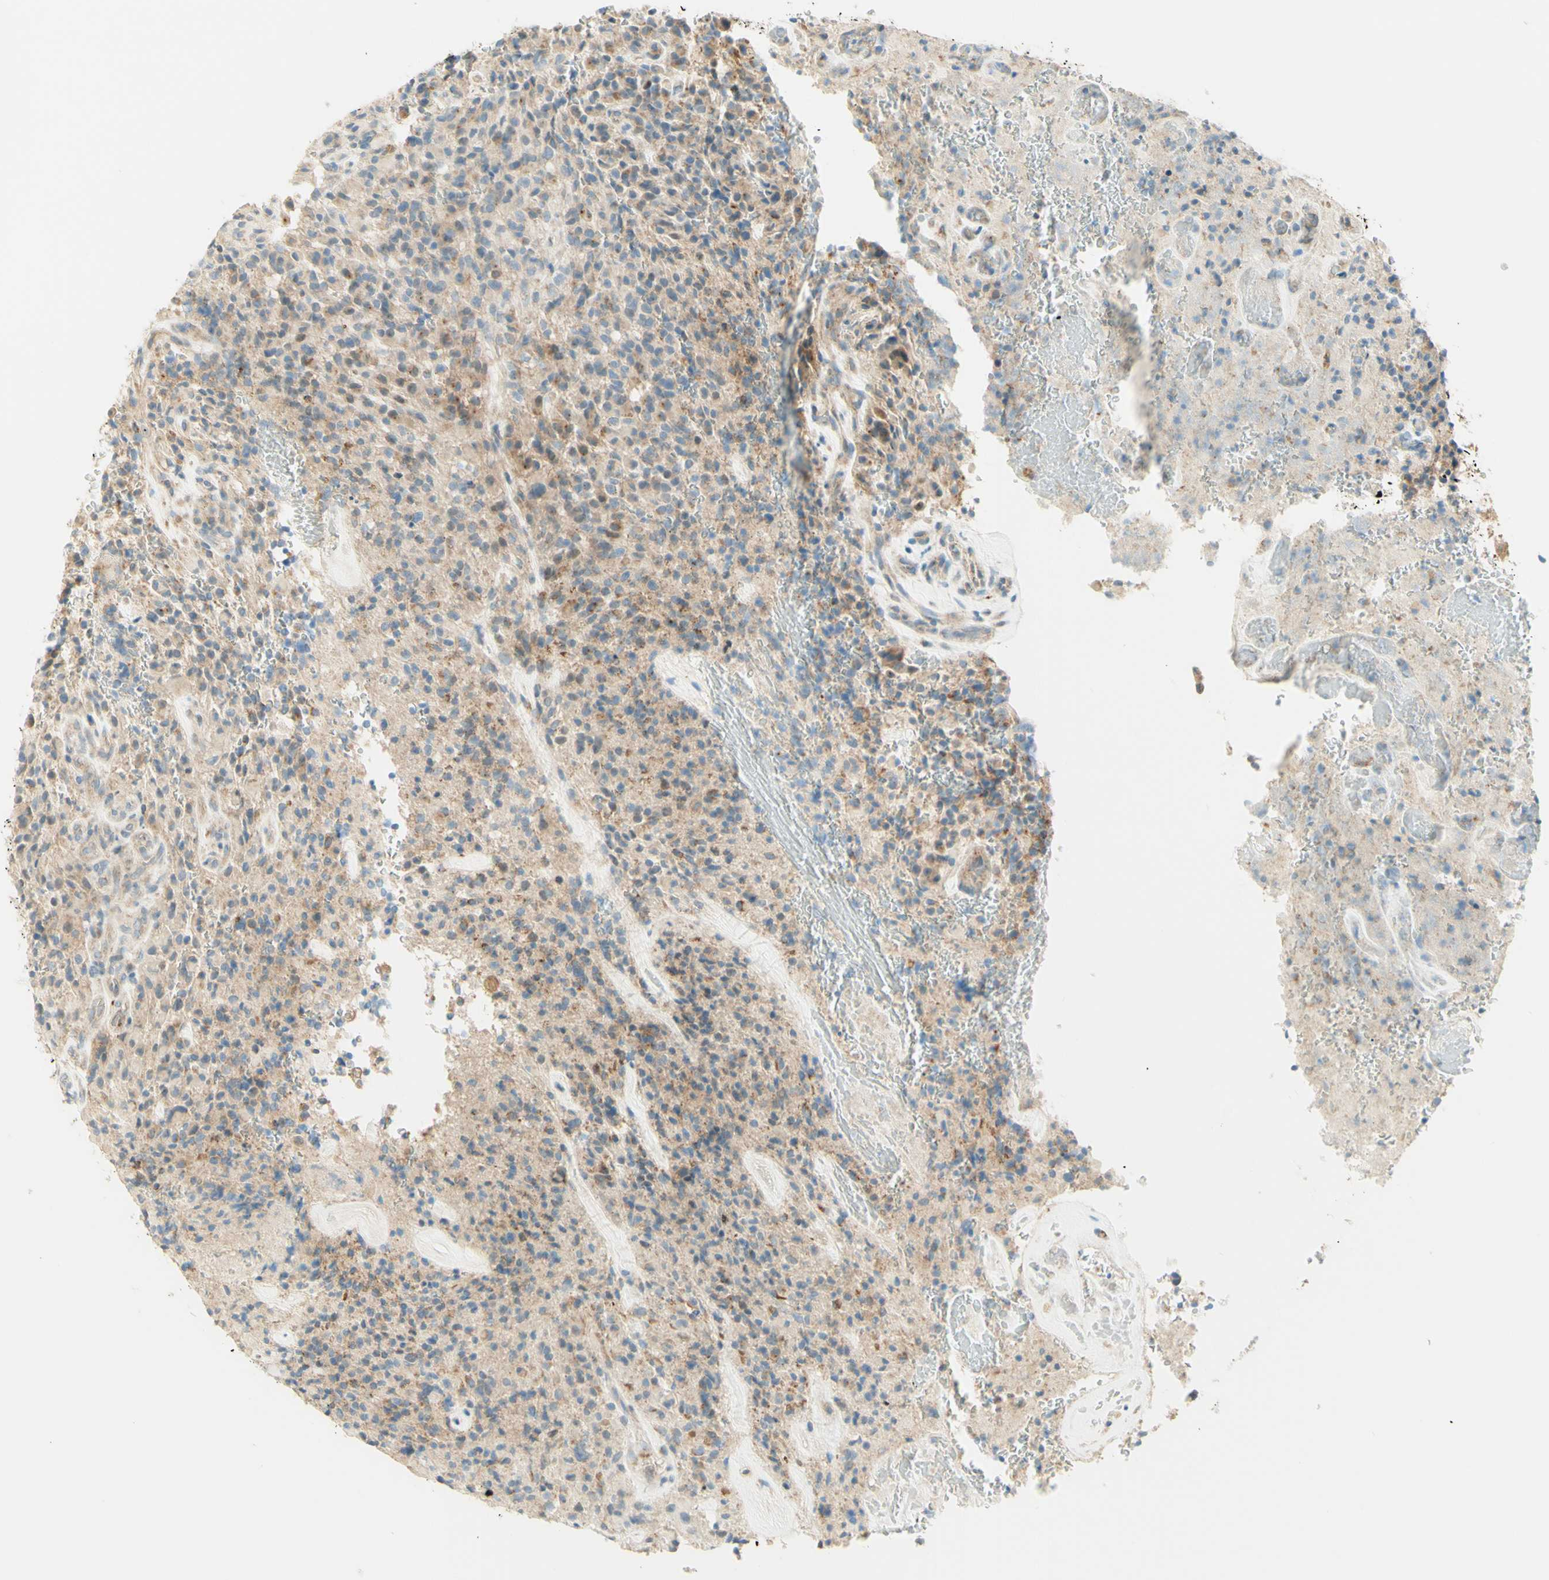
{"staining": {"intensity": "weak", "quantity": "25%-75%", "location": "cytoplasmic/membranous"}, "tissue": "glioma", "cell_type": "Tumor cells", "image_type": "cancer", "snomed": [{"axis": "morphology", "description": "Glioma, malignant, High grade"}, {"axis": "topography", "description": "Brain"}], "caption": "Tumor cells show low levels of weak cytoplasmic/membranous expression in approximately 25%-75% of cells in glioma.", "gene": "PROM1", "patient": {"sex": "male", "age": 71}}